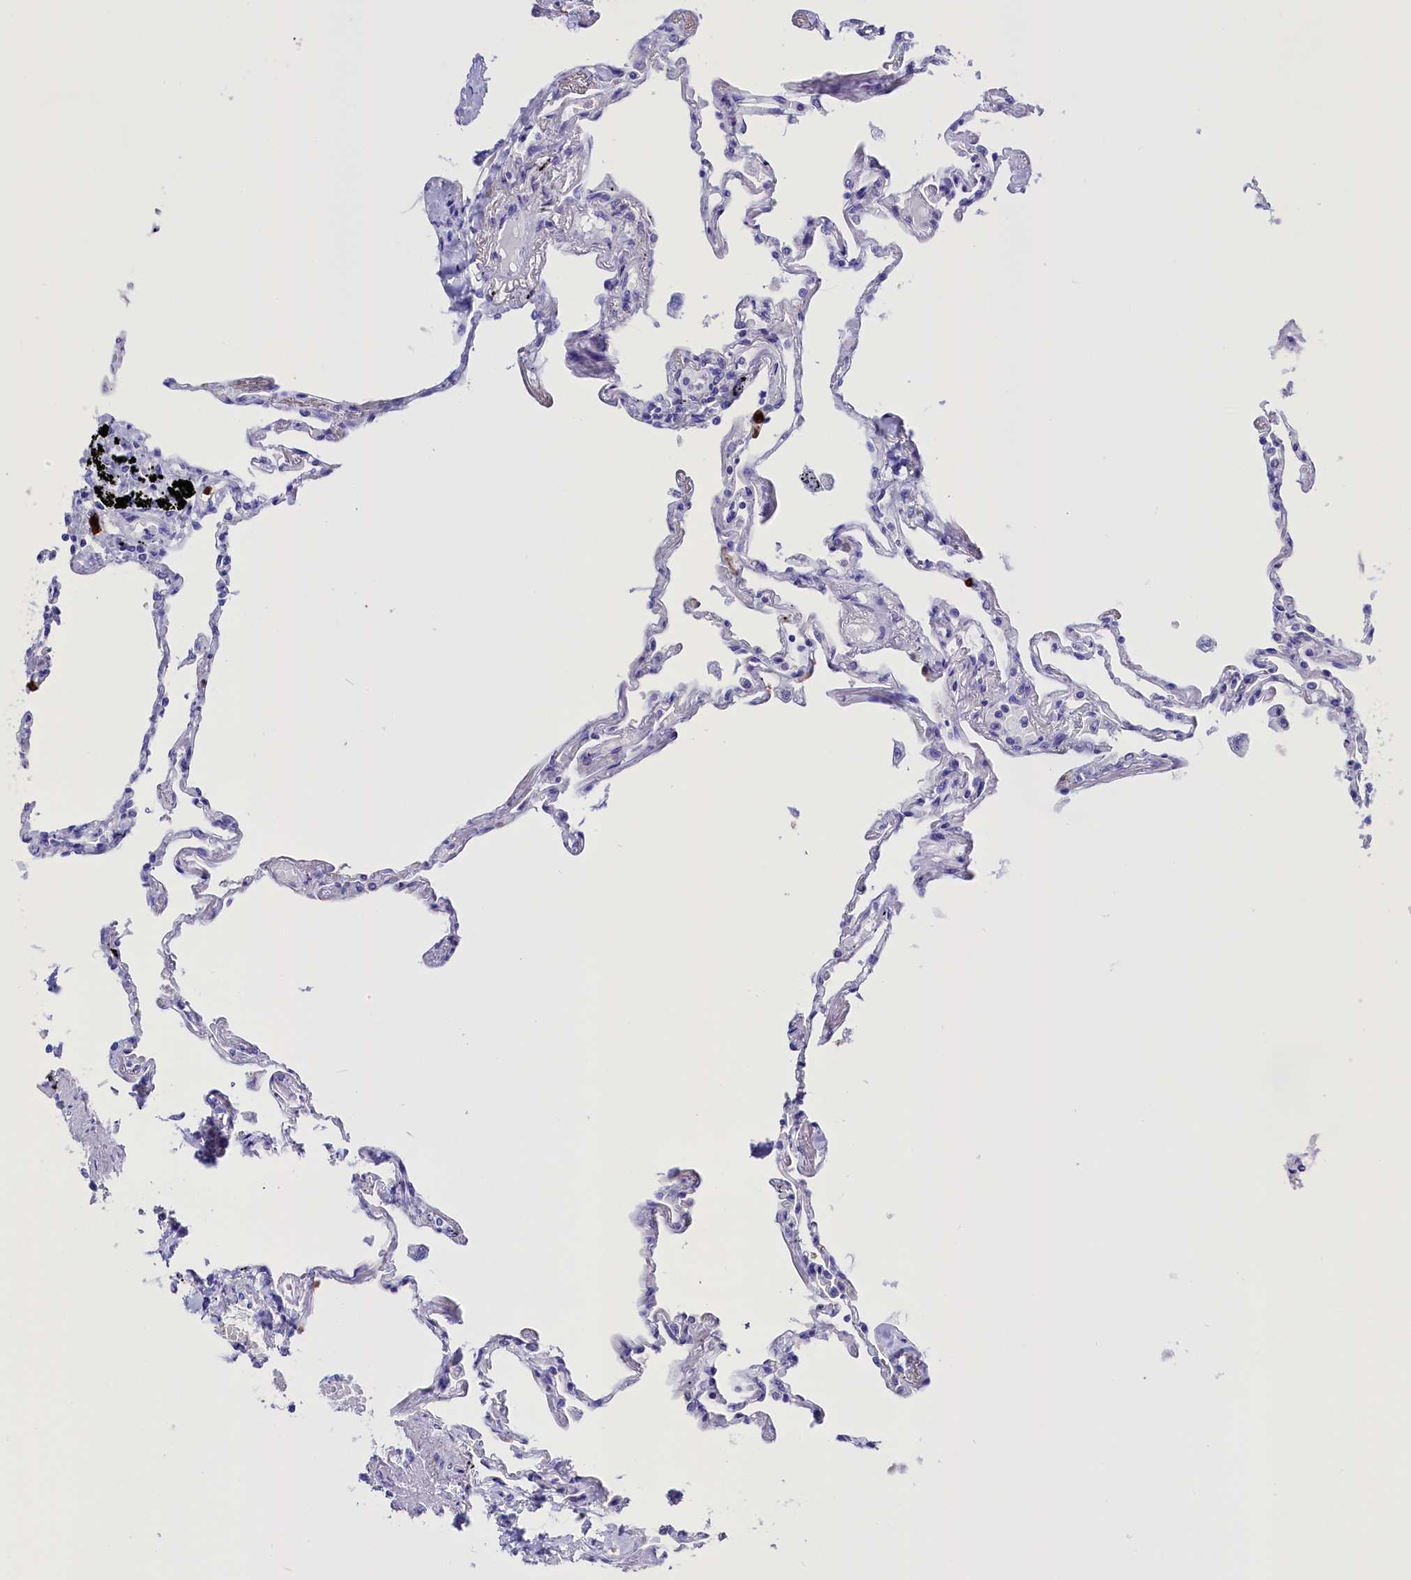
{"staining": {"intensity": "negative", "quantity": "none", "location": "none"}, "tissue": "lung", "cell_type": "Alveolar cells", "image_type": "normal", "snomed": [{"axis": "morphology", "description": "Normal tissue, NOS"}, {"axis": "topography", "description": "Lung"}], "caption": "This is an immunohistochemistry (IHC) micrograph of normal human lung. There is no expression in alveolar cells.", "gene": "CLC", "patient": {"sex": "female", "age": 67}}